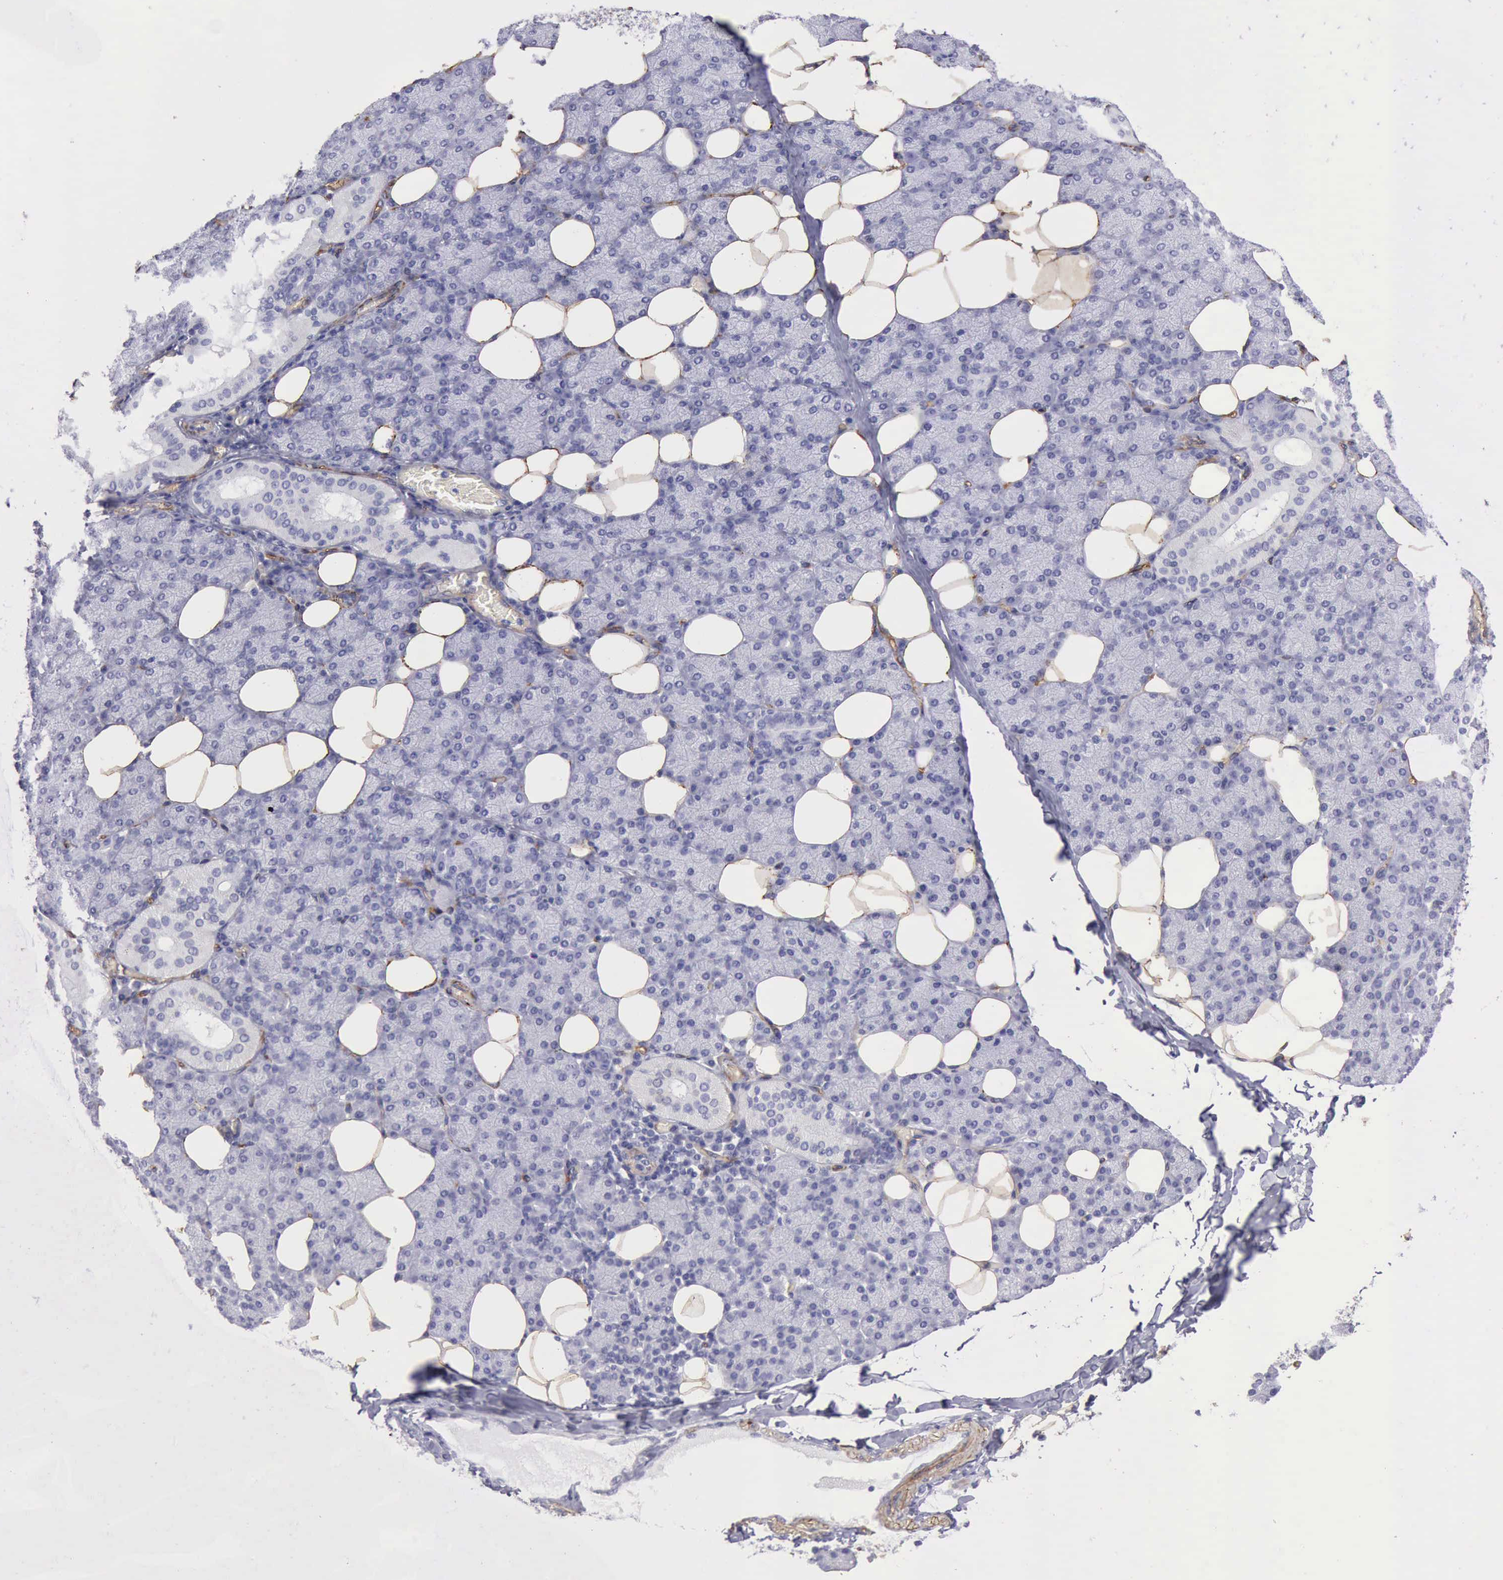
{"staining": {"intensity": "negative", "quantity": "none", "location": "none"}, "tissue": "salivary gland", "cell_type": "Glandular cells", "image_type": "normal", "snomed": [{"axis": "morphology", "description": "Normal tissue, NOS"}, {"axis": "topography", "description": "Lymph node"}, {"axis": "topography", "description": "Salivary gland"}], "caption": "Salivary gland was stained to show a protein in brown. There is no significant expression in glandular cells. (DAB (3,3'-diaminobenzidine) immunohistochemistry (IHC) with hematoxylin counter stain).", "gene": "AOC3", "patient": {"sex": "male", "age": 8}}